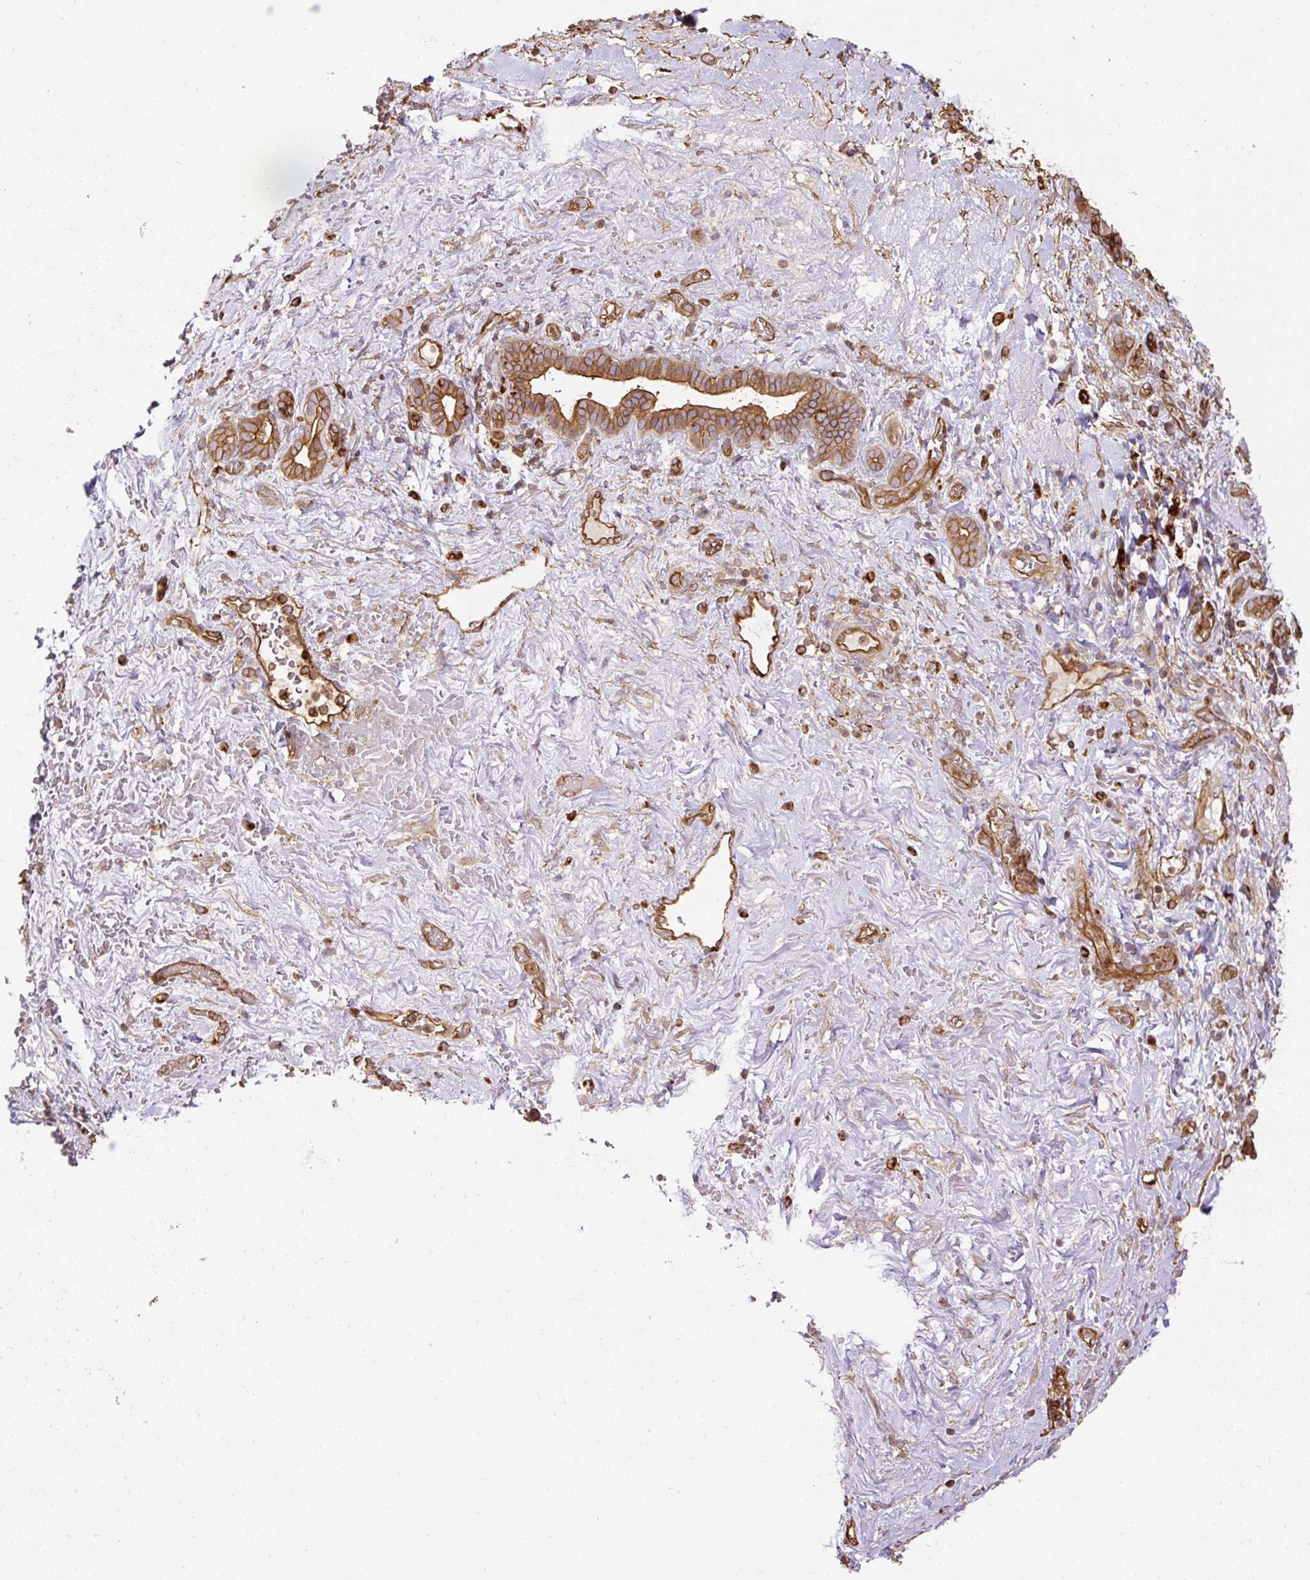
{"staining": {"intensity": "strong", "quantity": ">75%", "location": "cytoplasmic/membranous"}, "tissue": "pancreatic cancer", "cell_type": "Tumor cells", "image_type": "cancer", "snomed": [{"axis": "morphology", "description": "Adenocarcinoma, NOS"}, {"axis": "topography", "description": "Pancreas"}], "caption": "This is a photomicrograph of immunohistochemistry (IHC) staining of pancreatic adenocarcinoma, which shows strong positivity in the cytoplasmic/membranous of tumor cells.", "gene": "B3GALT5", "patient": {"sex": "male", "age": 44}}